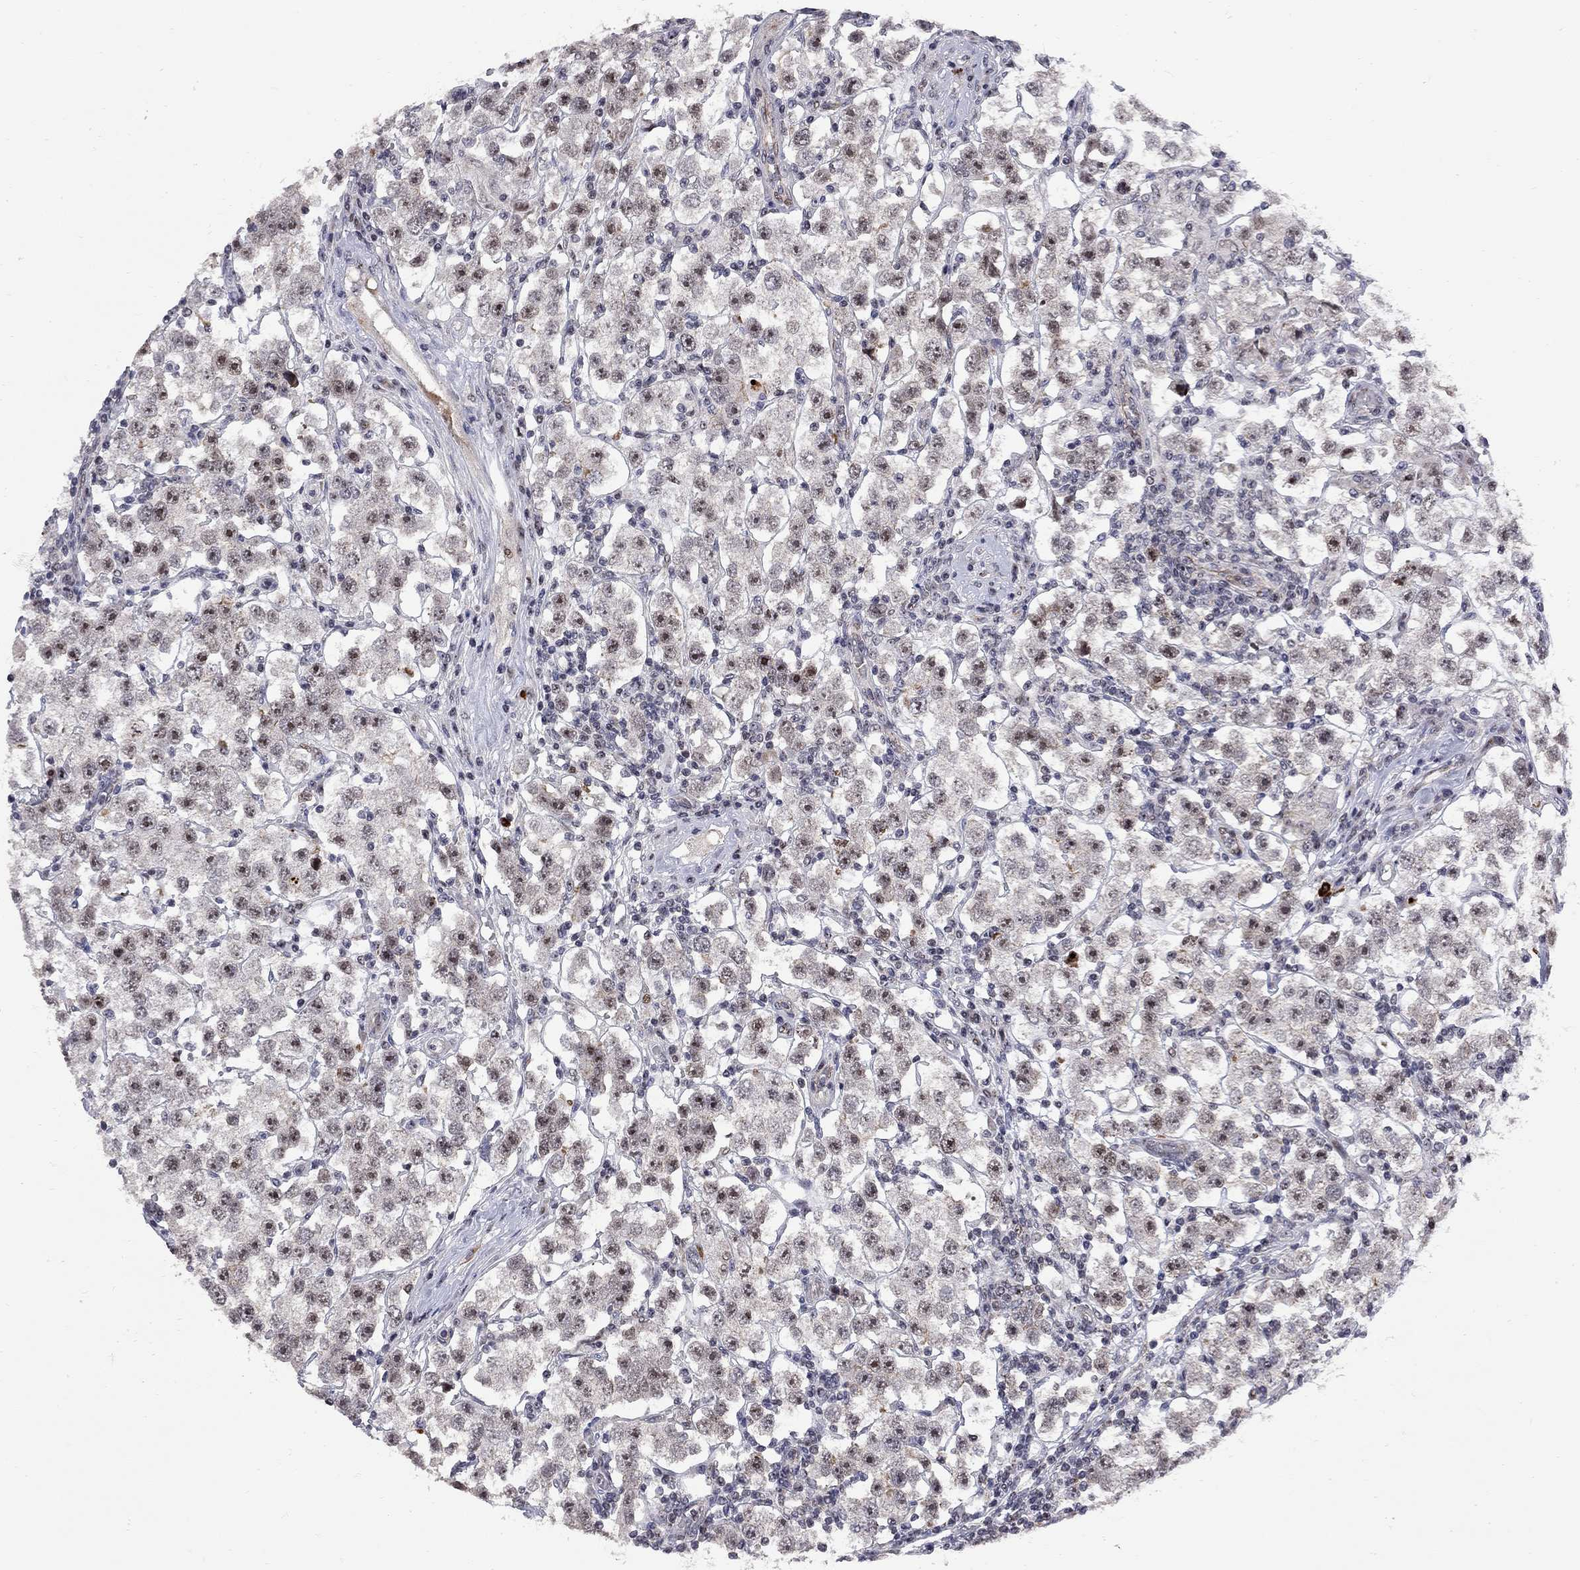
{"staining": {"intensity": "moderate", "quantity": "25%-75%", "location": "nuclear"}, "tissue": "testis cancer", "cell_type": "Tumor cells", "image_type": "cancer", "snomed": [{"axis": "morphology", "description": "Seminoma, NOS"}, {"axis": "topography", "description": "Testis"}], "caption": "About 25%-75% of tumor cells in seminoma (testis) demonstrate moderate nuclear protein positivity as visualized by brown immunohistochemical staining.", "gene": "DHX33", "patient": {"sex": "male", "age": 37}}